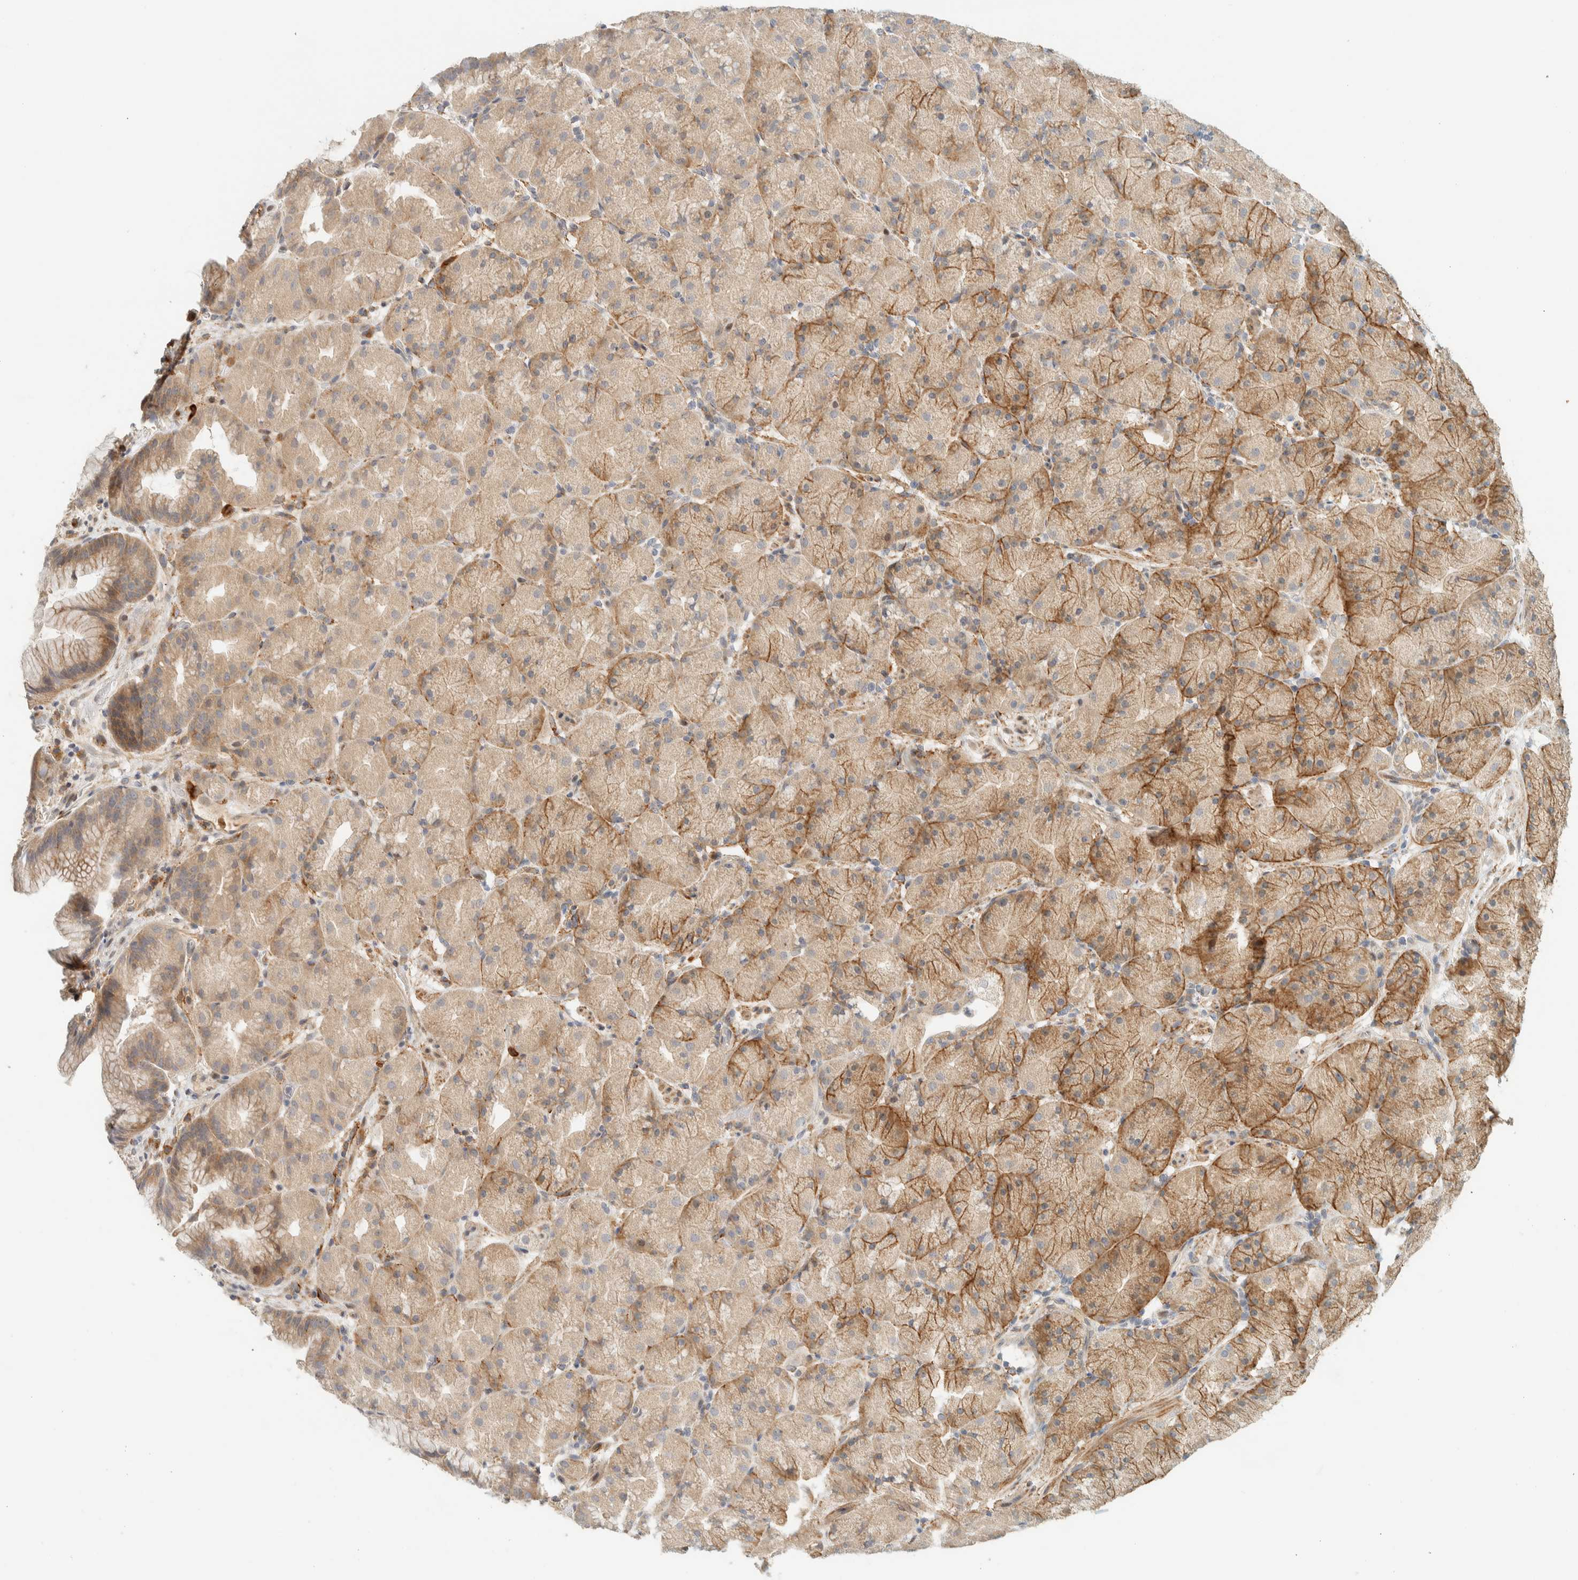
{"staining": {"intensity": "moderate", "quantity": "25%-75%", "location": "cytoplasmic/membranous"}, "tissue": "stomach", "cell_type": "Glandular cells", "image_type": "normal", "snomed": [{"axis": "morphology", "description": "Normal tissue, NOS"}, {"axis": "topography", "description": "Stomach, upper"}, {"axis": "topography", "description": "Stomach"}], "caption": "Glandular cells display moderate cytoplasmic/membranous expression in approximately 25%-75% of cells in benign stomach.", "gene": "CCDC171", "patient": {"sex": "male", "age": 48}}